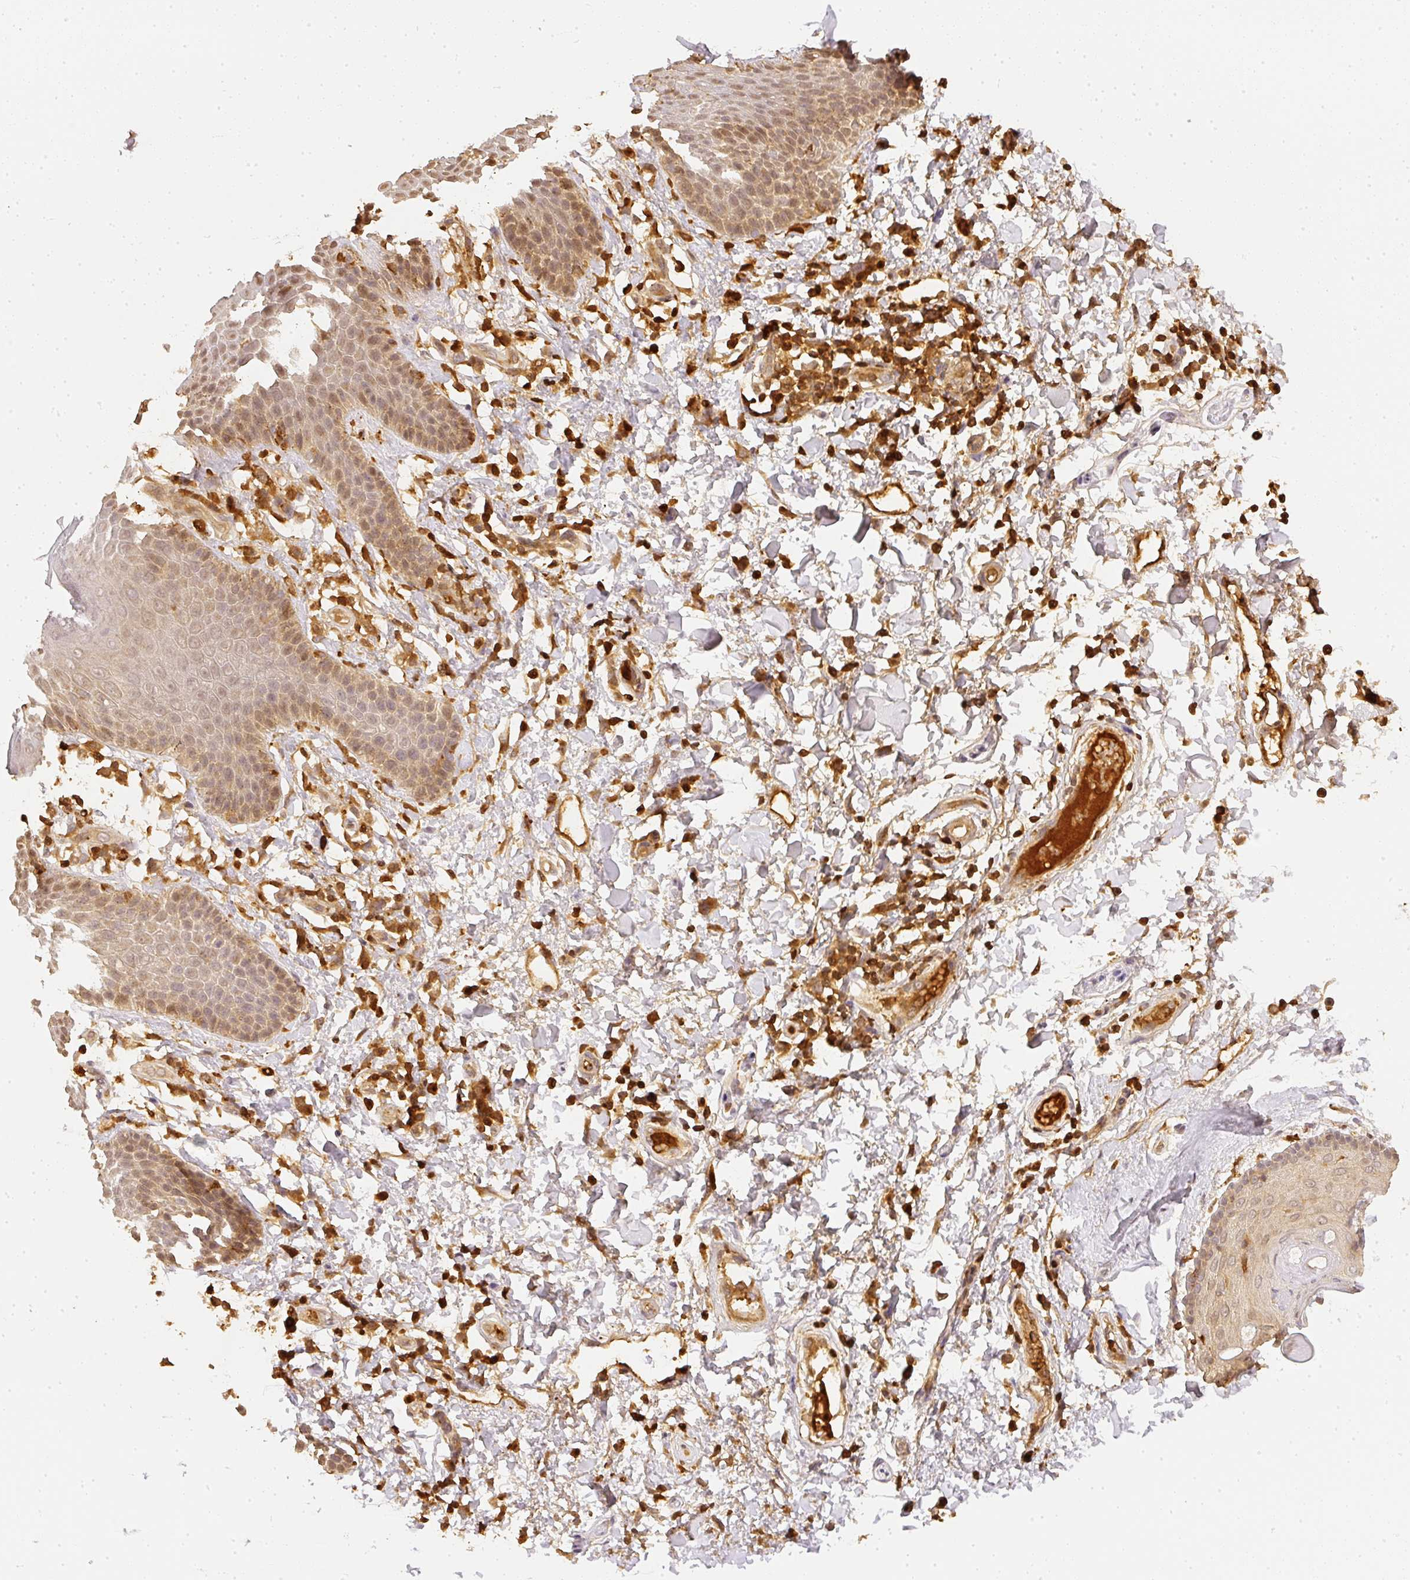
{"staining": {"intensity": "weak", "quantity": ">75%", "location": "cytoplasmic/membranous,nuclear"}, "tissue": "skin", "cell_type": "Epidermal cells", "image_type": "normal", "snomed": [{"axis": "morphology", "description": "Normal tissue, NOS"}, {"axis": "topography", "description": "Peripheral nerve tissue"}], "caption": "Immunohistochemical staining of benign human skin shows >75% levels of weak cytoplasmic/membranous,nuclear protein staining in about >75% of epidermal cells.", "gene": "PFN1", "patient": {"sex": "male", "age": 51}}